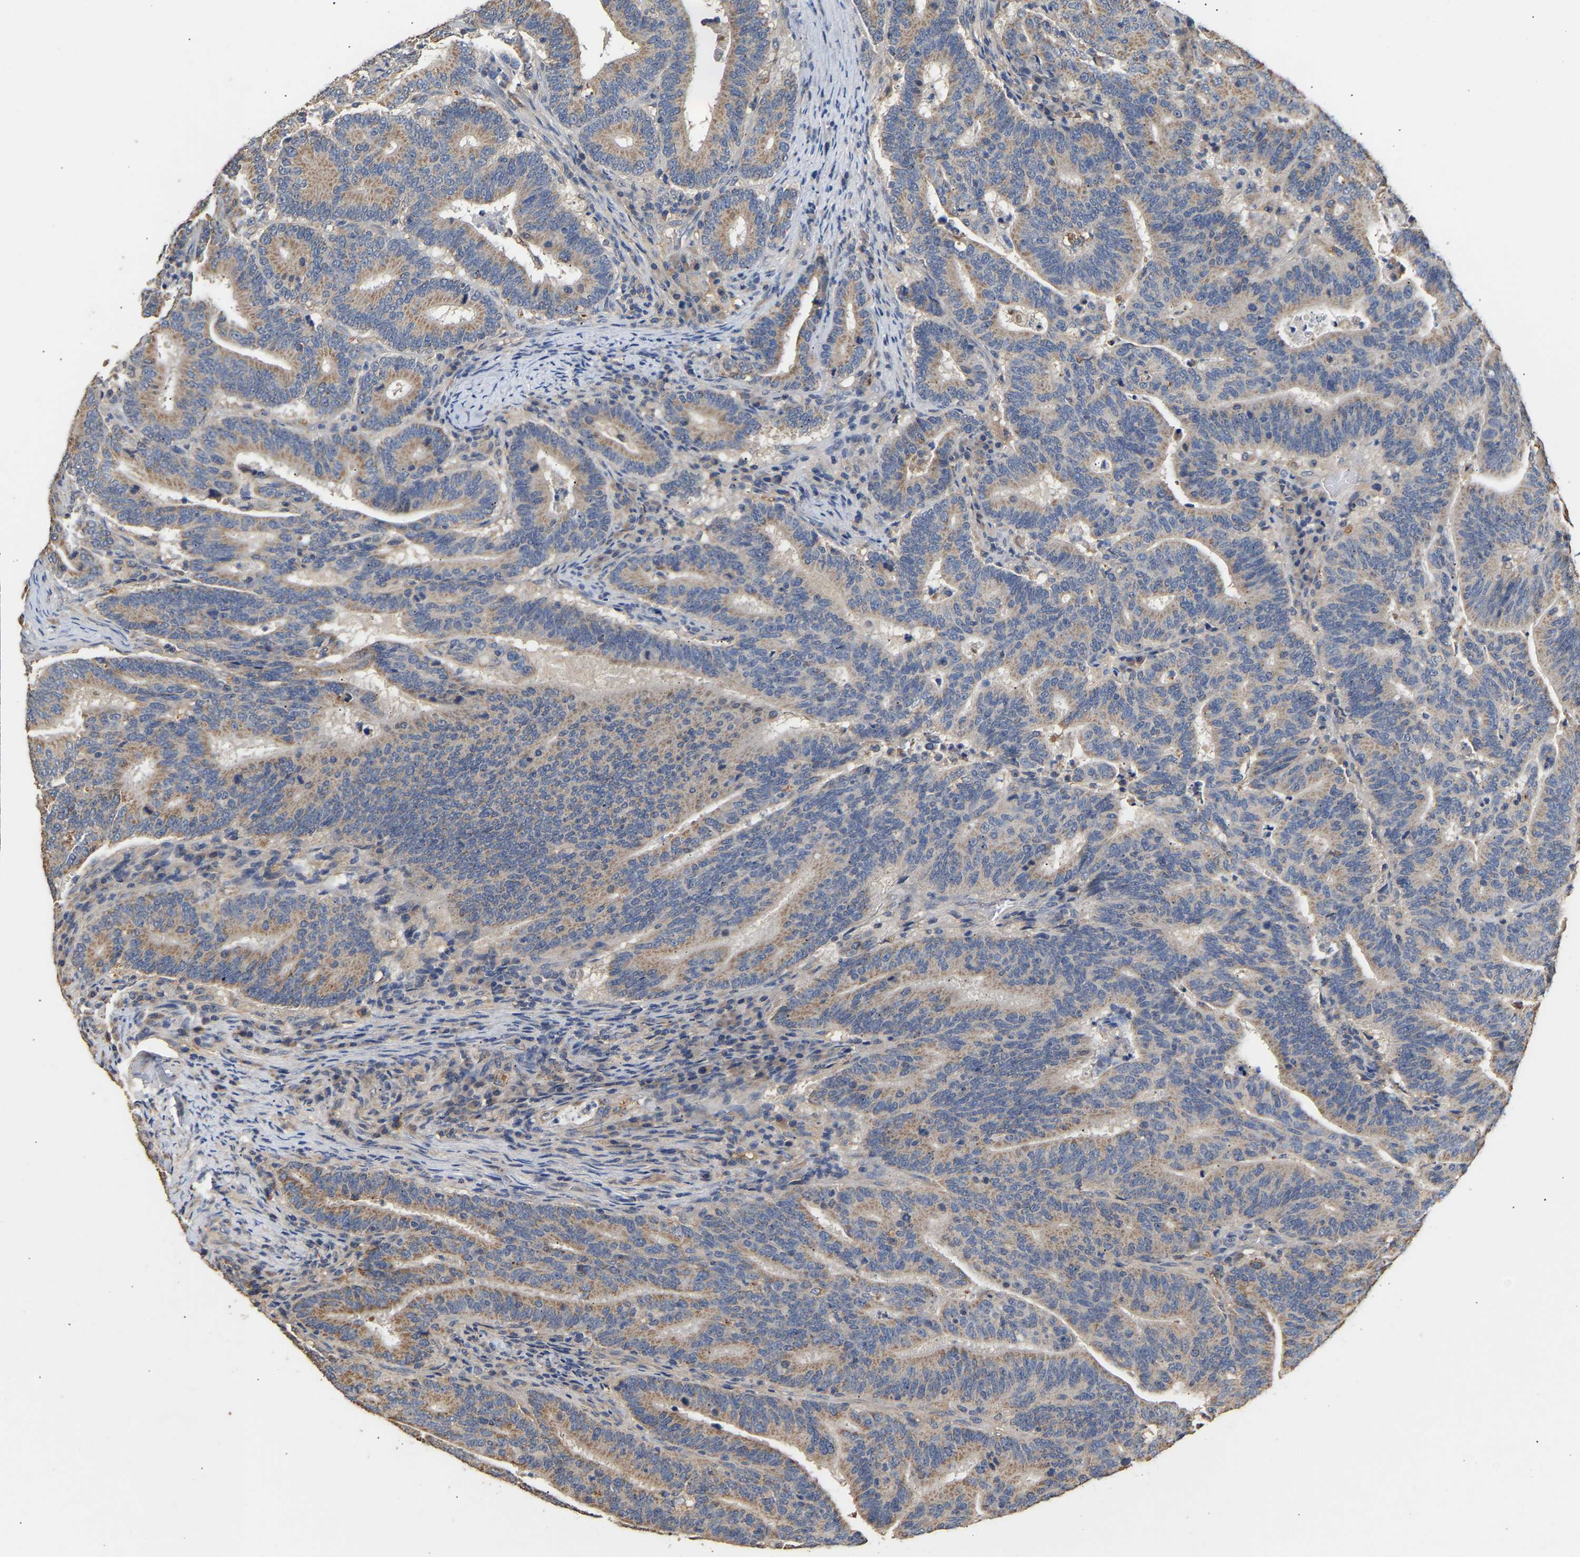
{"staining": {"intensity": "moderate", "quantity": ">75%", "location": "cytoplasmic/membranous"}, "tissue": "colorectal cancer", "cell_type": "Tumor cells", "image_type": "cancer", "snomed": [{"axis": "morphology", "description": "Adenocarcinoma, NOS"}, {"axis": "topography", "description": "Colon"}], "caption": "An image of human adenocarcinoma (colorectal) stained for a protein demonstrates moderate cytoplasmic/membranous brown staining in tumor cells.", "gene": "ZNF26", "patient": {"sex": "female", "age": 66}}